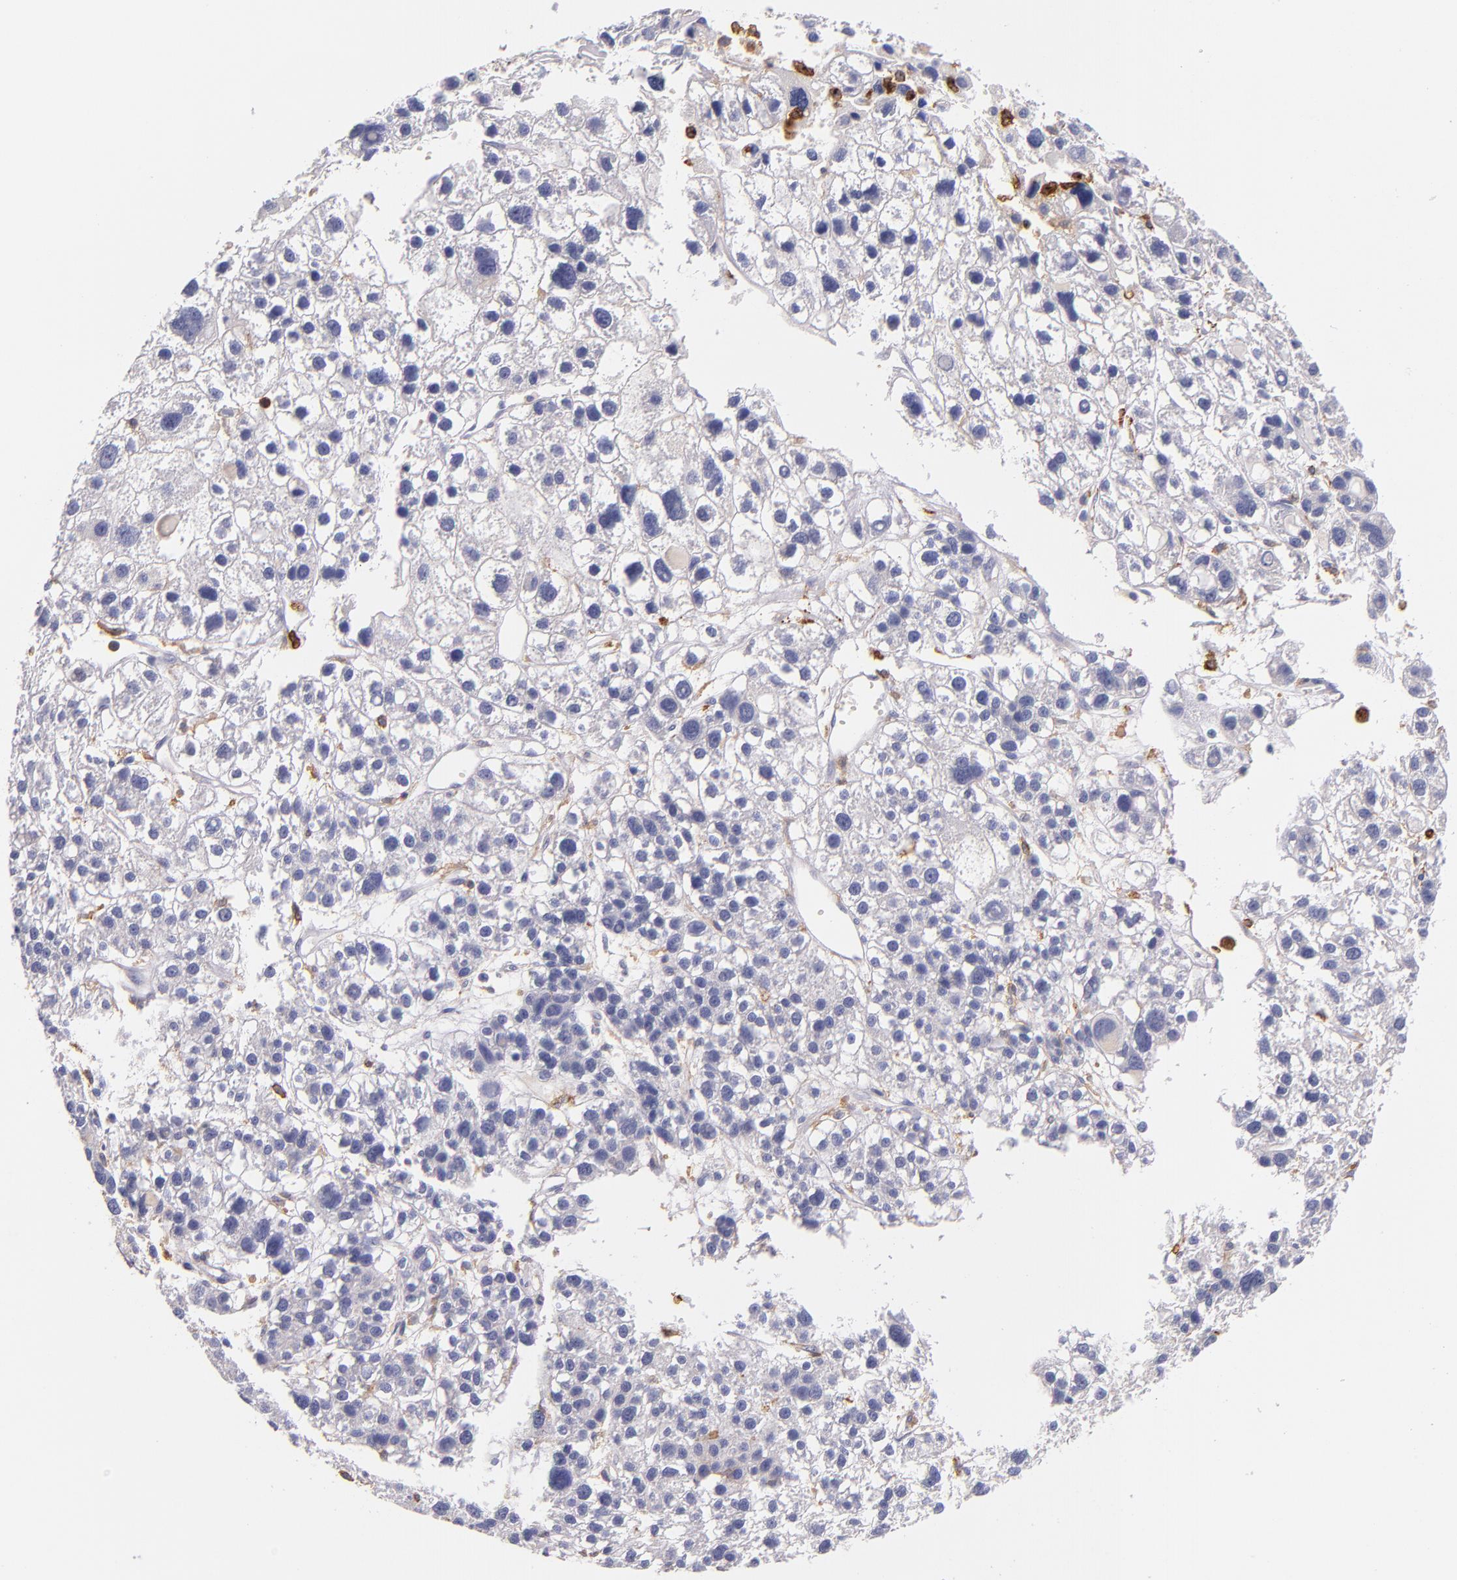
{"staining": {"intensity": "negative", "quantity": "none", "location": "none"}, "tissue": "liver cancer", "cell_type": "Tumor cells", "image_type": "cancer", "snomed": [{"axis": "morphology", "description": "Carcinoma, Hepatocellular, NOS"}, {"axis": "topography", "description": "Liver"}], "caption": "Immunohistochemical staining of liver cancer (hepatocellular carcinoma) demonstrates no significant positivity in tumor cells.", "gene": "C5AR1", "patient": {"sex": "female", "age": 85}}